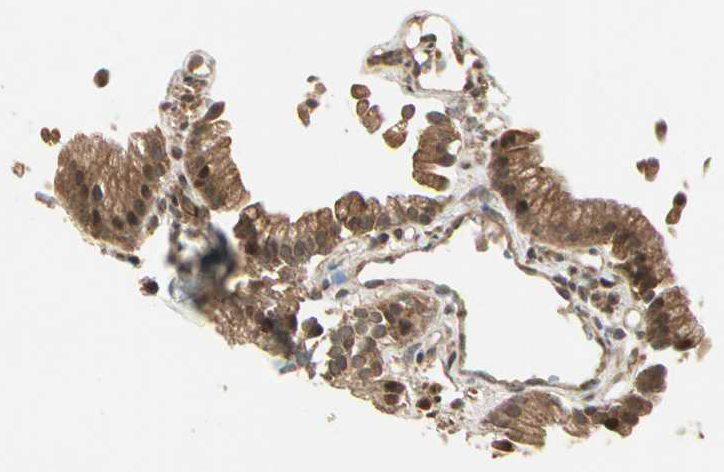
{"staining": {"intensity": "moderate", "quantity": ">75%", "location": "cytoplasmic/membranous"}, "tissue": "gallbladder", "cell_type": "Glandular cells", "image_type": "normal", "snomed": [{"axis": "morphology", "description": "Normal tissue, NOS"}, {"axis": "topography", "description": "Gallbladder"}], "caption": "Moderate cytoplasmic/membranous expression is present in approximately >75% of glandular cells in unremarkable gallbladder. (Brightfield microscopy of DAB IHC at high magnification).", "gene": "GLUL", "patient": {"sex": "male", "age": 65}}